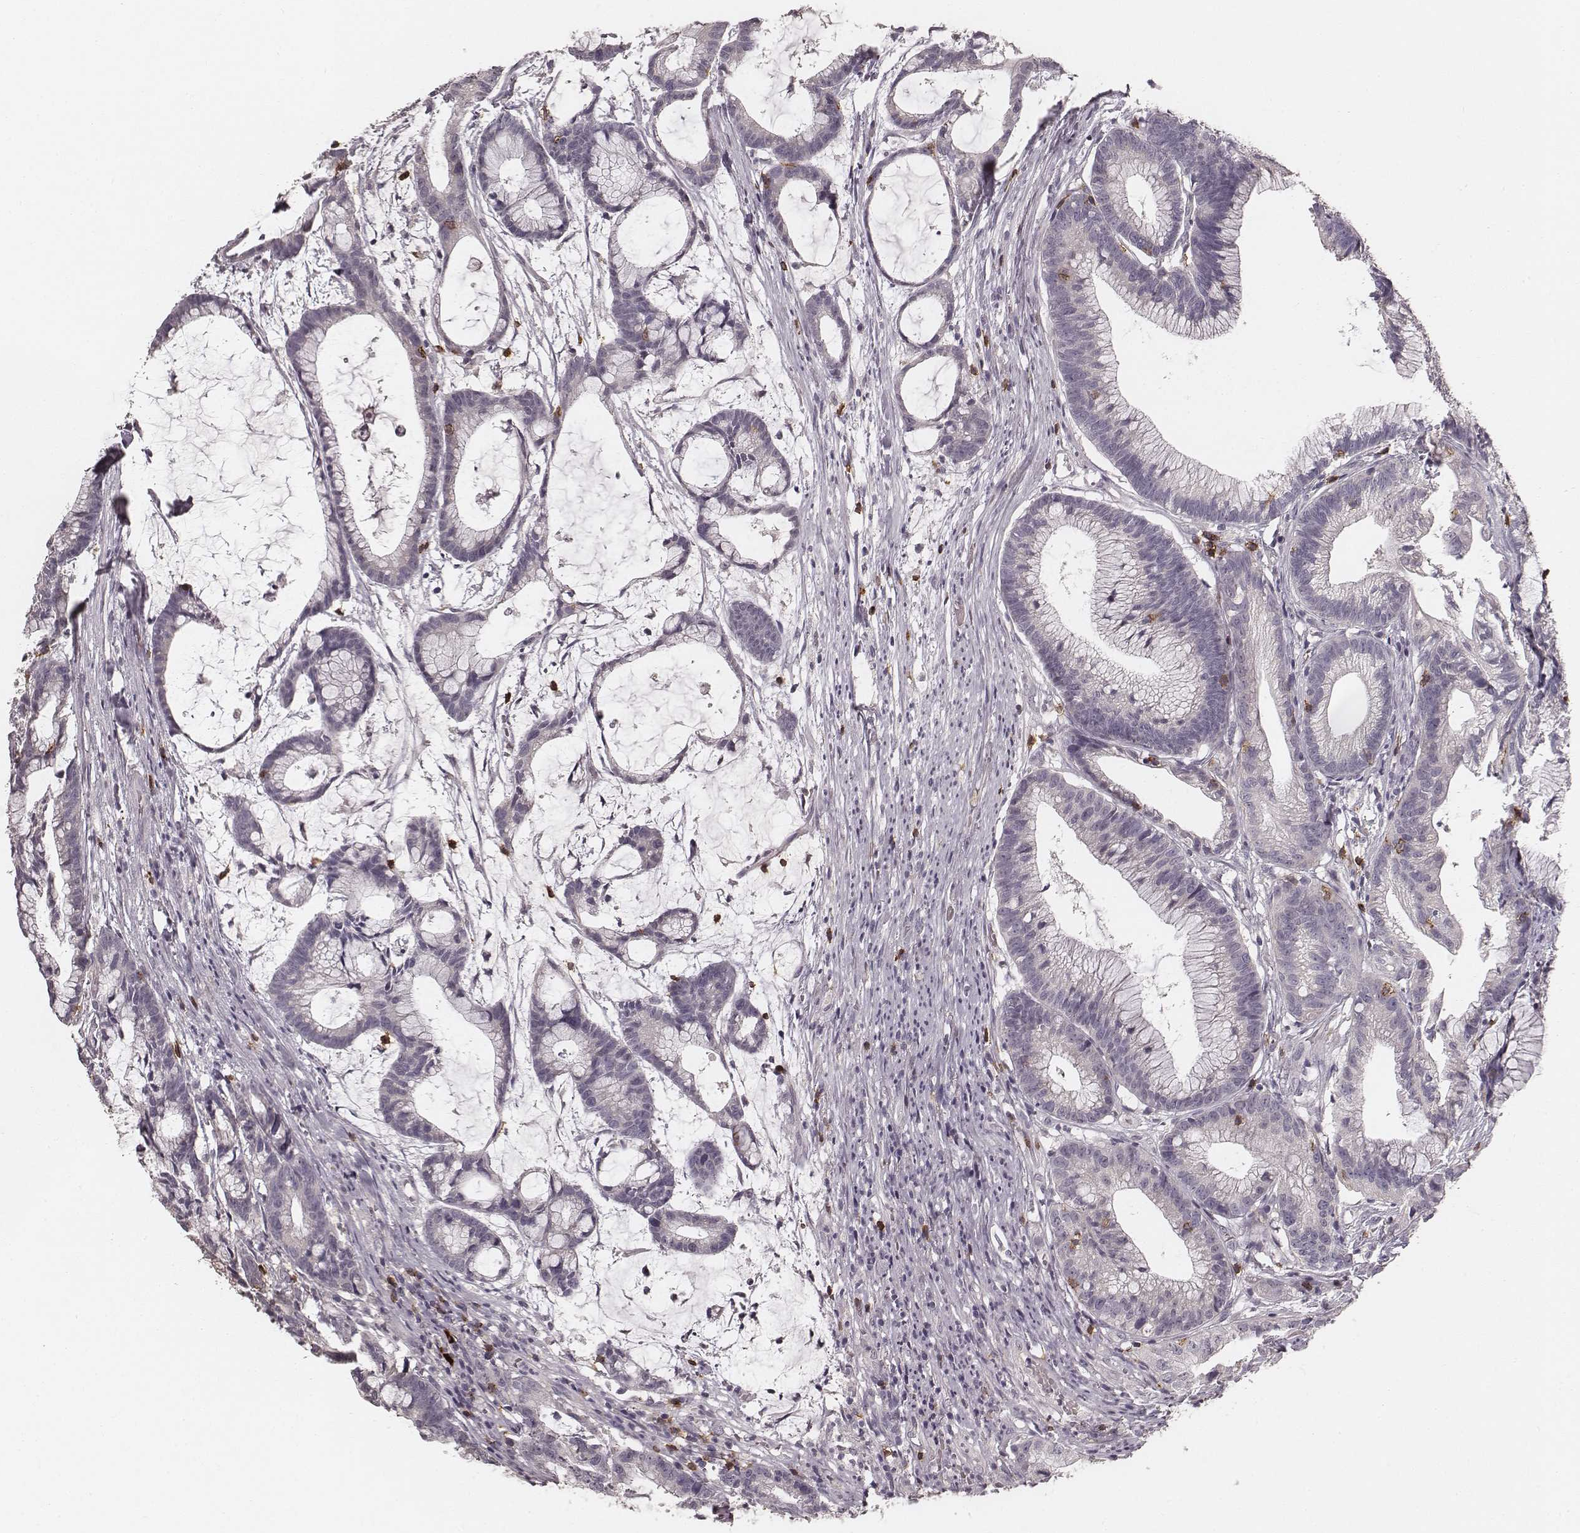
{"staining": {"intensity": "negative", "quantity": "none", "location": "none"}, "tissue": "colorectal cancer", "cell_type": "Tumor cells", "image_type": "cancer", "snomed": [{"axis": "morphology", "description": "Adenocarcinoma, NOS"}, {"axis": "topography", "description": "Colon"}], "caption": "Immunohistochemistry (IHC) of colorectal adenocarcinoma shows no staining in tumor cells. The staining was performed using DAB to visualize the protein expression in brown, while the nuclei were stained in blue with hematoxylin (Magnification: 20x).", "gene": "CD8A", "patient": {"sex": "female", "age": 78}}